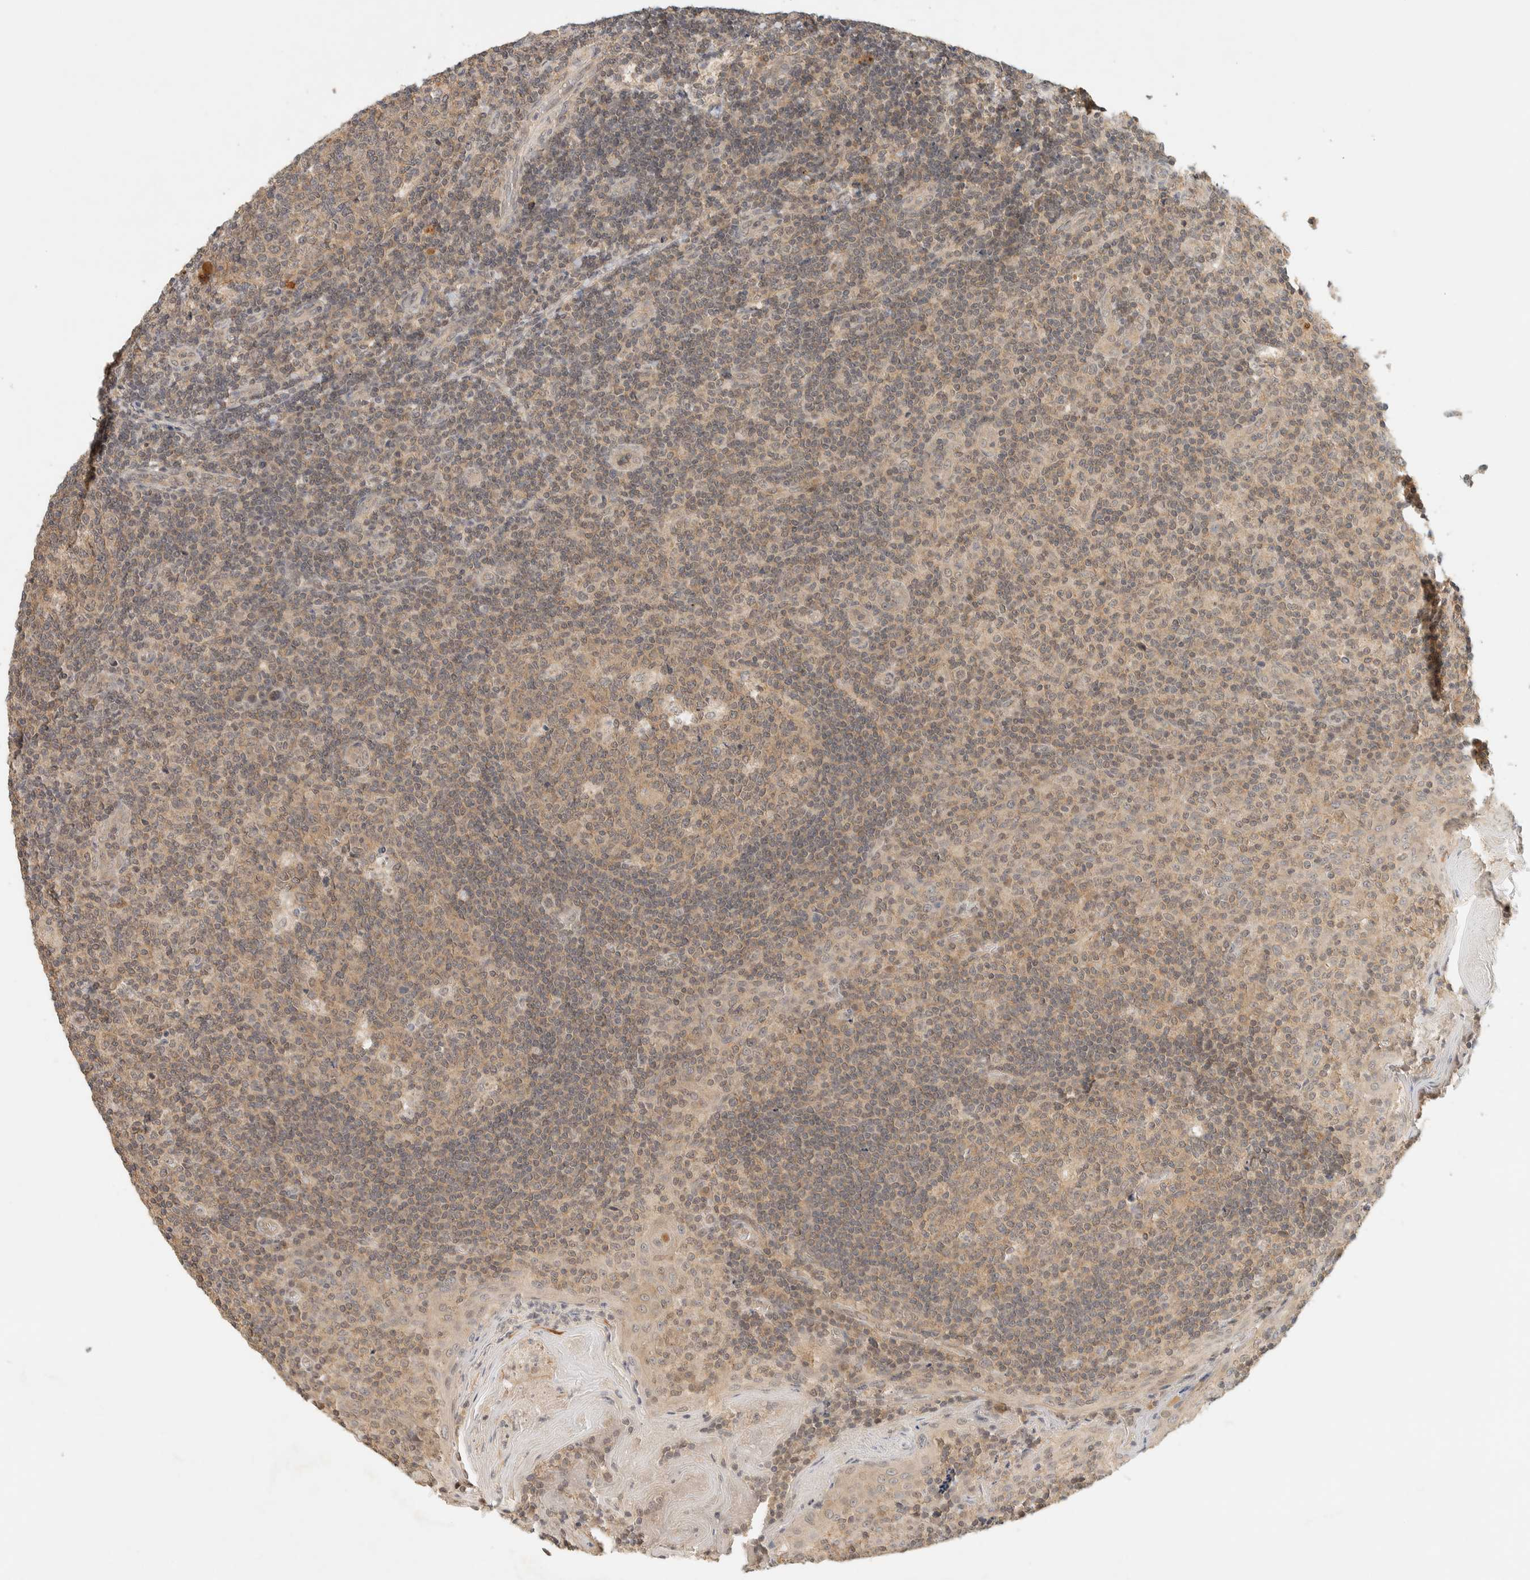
{"staining": {"intensity": "moderate", "quantity": "25%-75%", "location": "cytoplasmic/membranous"}, "tissue": "tonsil", "cell_type": "Germinal center cells", "image_type": "normal", "snomed": [{"axis": "morphology", "description": "Normal tissue, NOS"}, {"axis": "topography", "description": "Tonsil"}], "caption": "Tonsil stained with DAB (3,3'-diaminobenzidine) immunohistochemistry shows medium levels of moderate cytoplasmic/membranous positivity in approximately 25%-75% of germinal center cells.", "gene": "KIFAP3", "patient": {"sex": "female", "age": 19}}